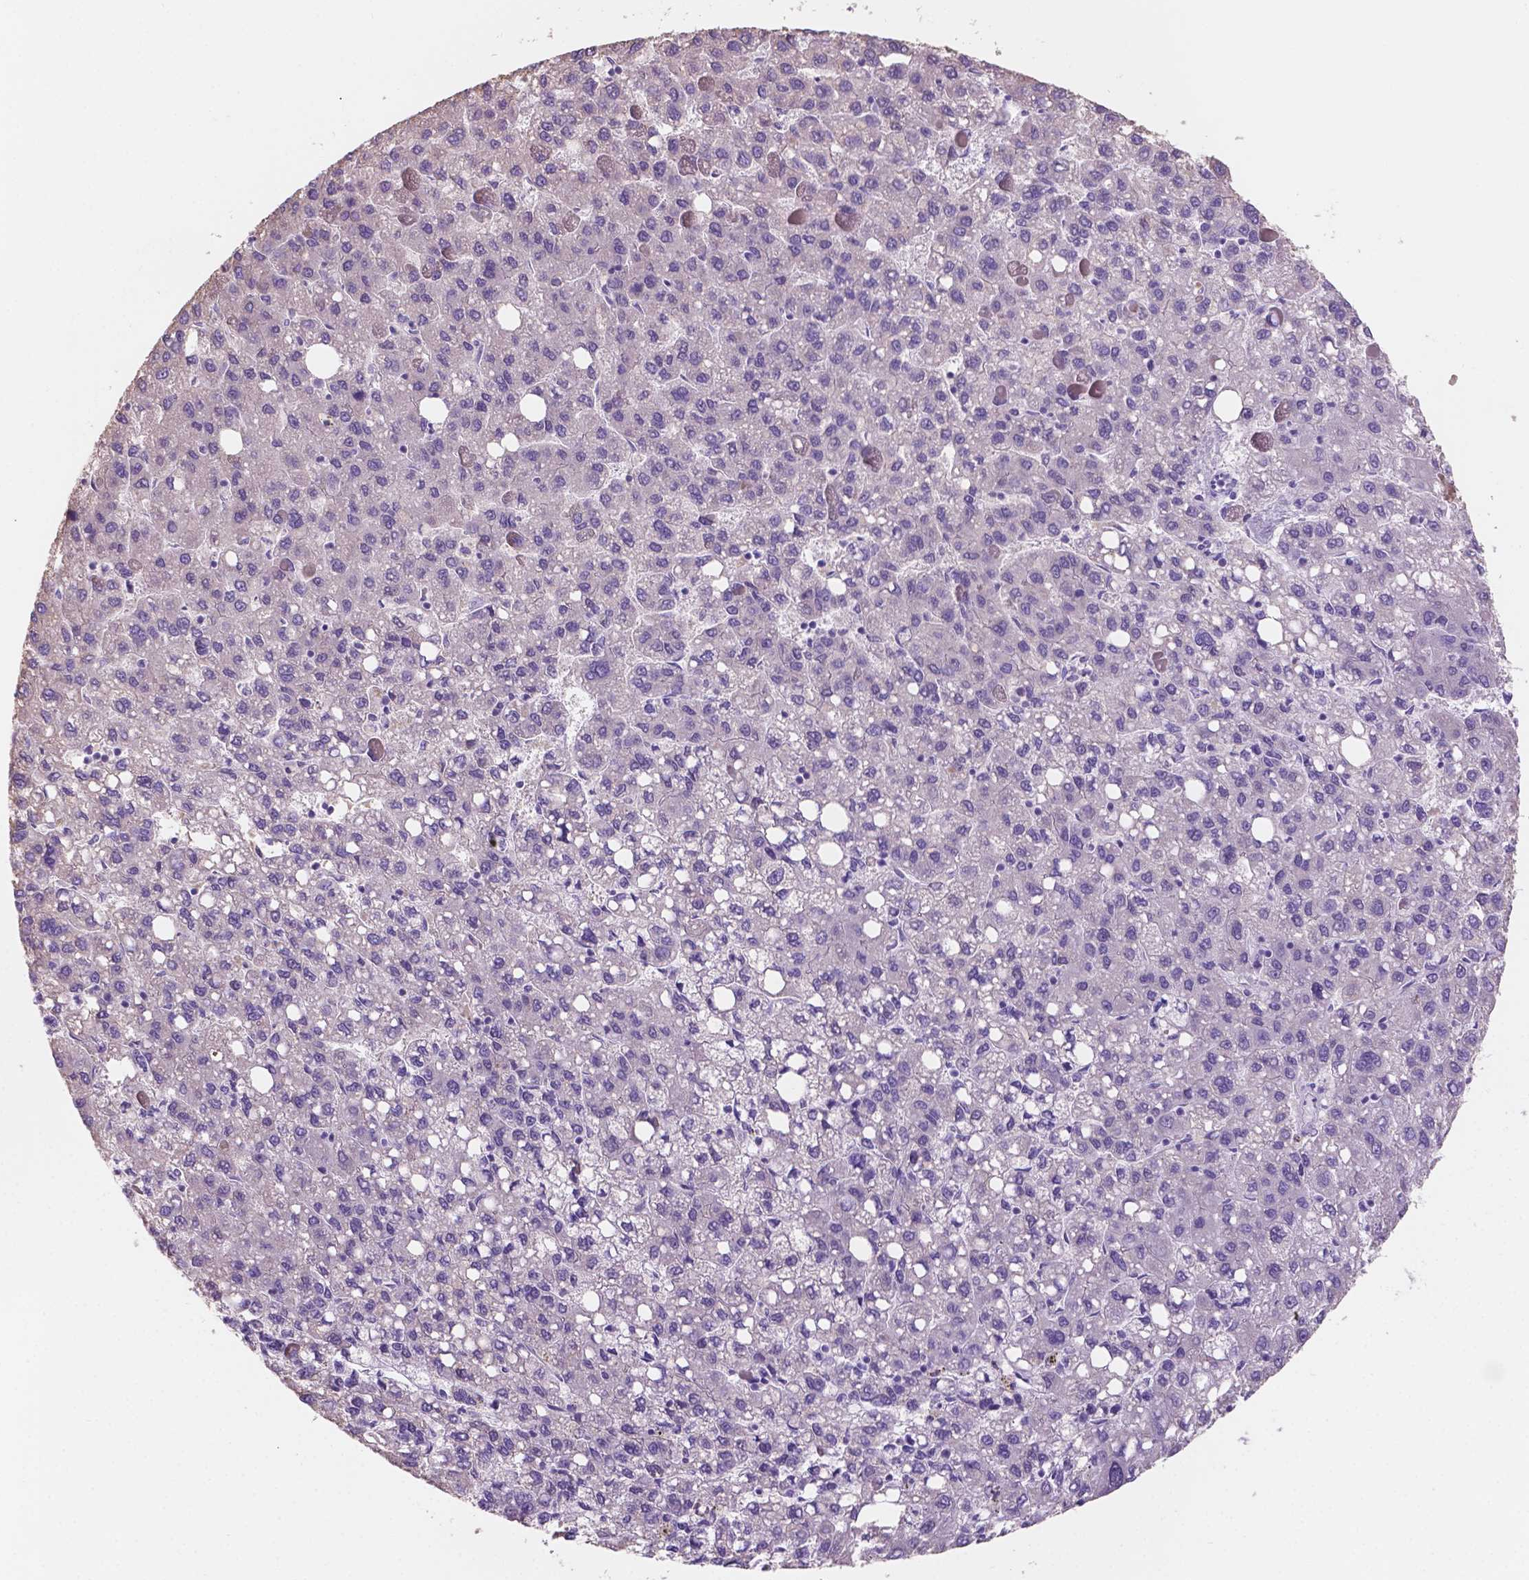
{"staining": {"intensity": "negative", "quantity": "none", "location": "none"}, "tissue": "liver cancer", "cell_type": "Tumor cells", "image_type": "cancer", "snomed": [{"axis": "morphology", "description": "Carcinoma, Hepatocellular, NOS"}, {"axis": "topography", "description": "Liver"}], "caption": "Tumor cells show no significant staining in hepatocellular carcinoma (liver).", "gene": "SBSN", "patient": {"sex": "female", "age": 82}}